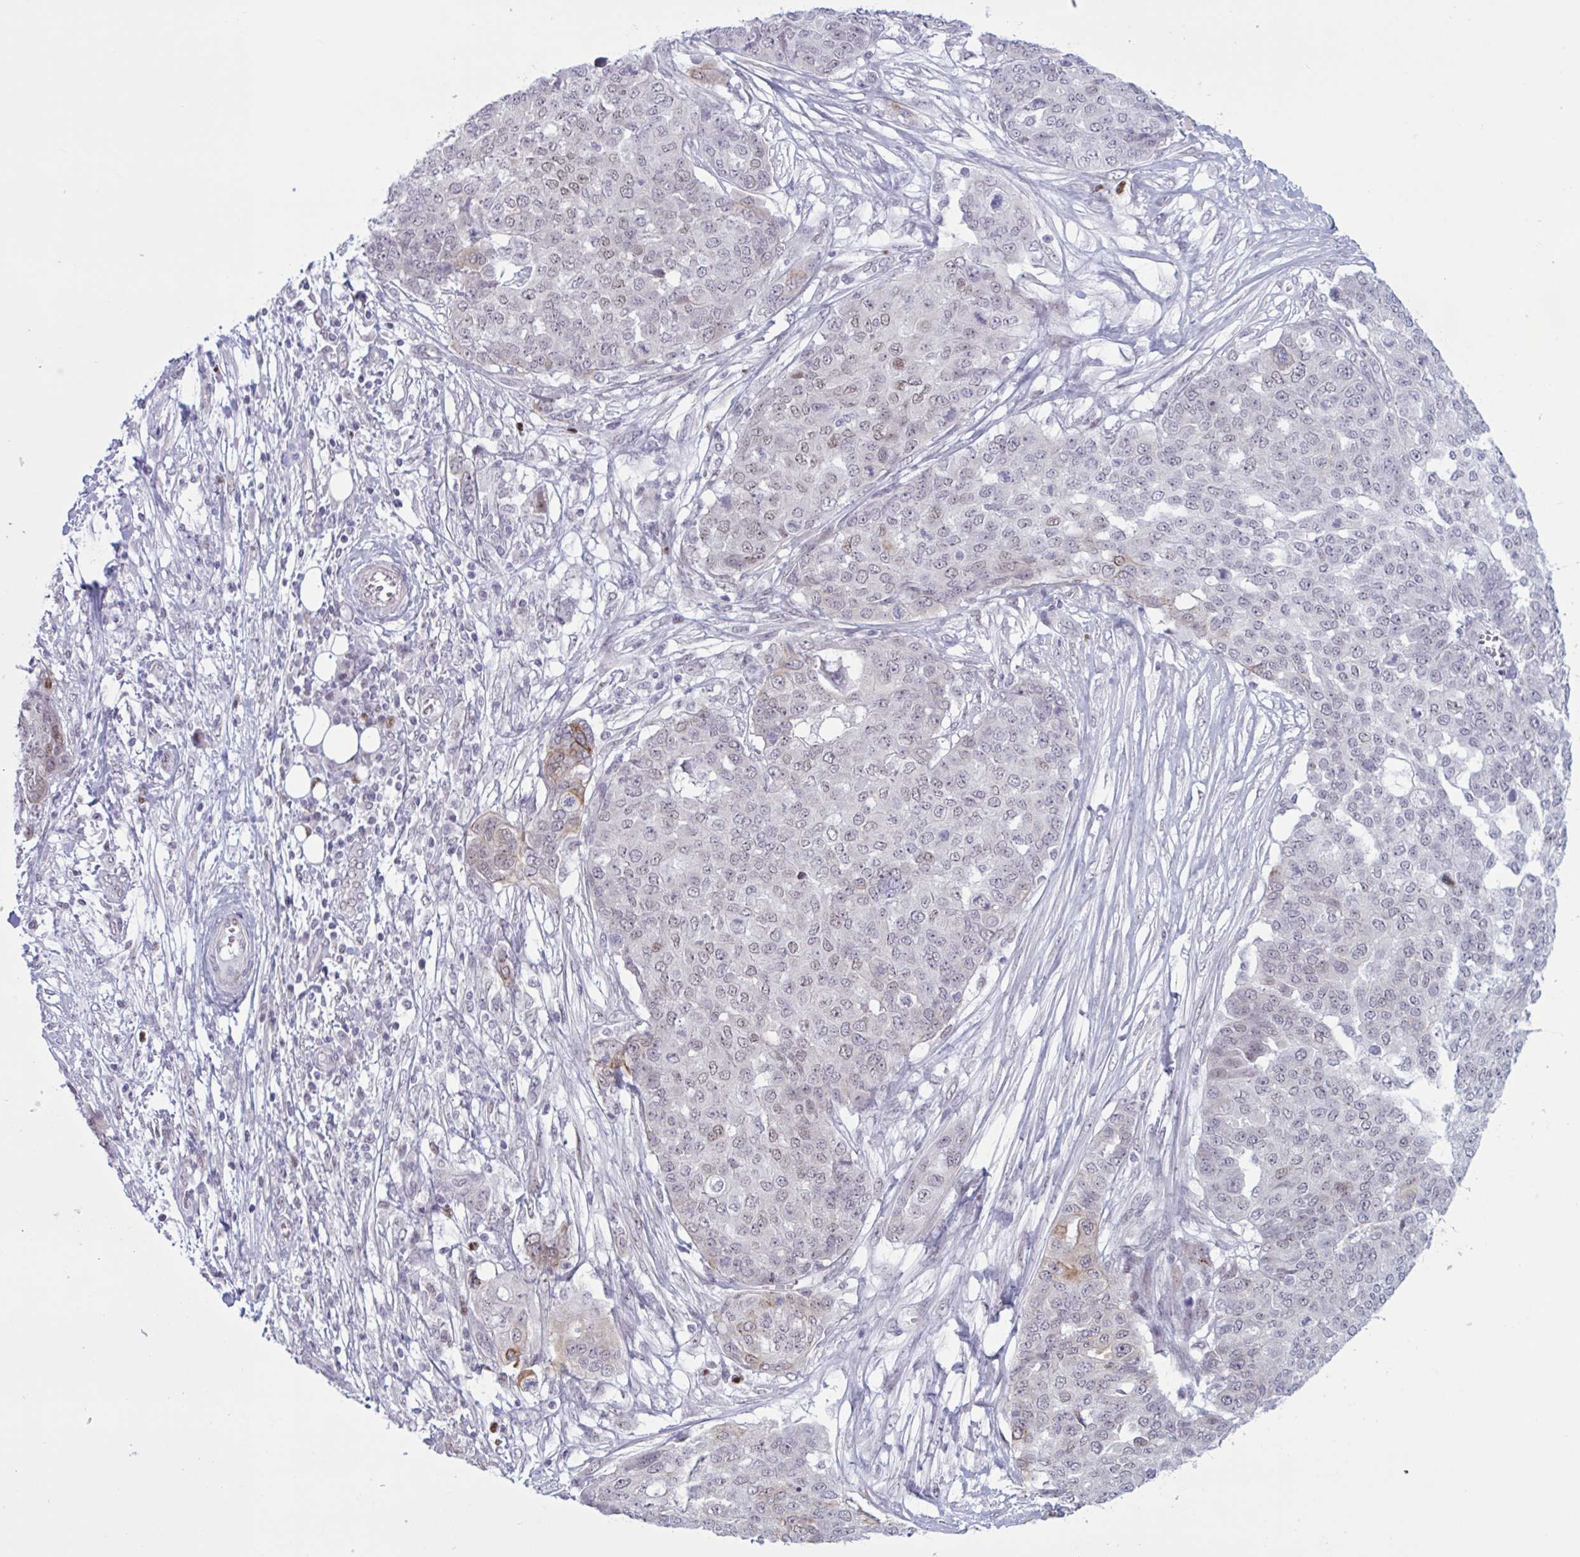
{"staining": {"intensity": "weak", "quantity": "<25%", "location": "nuclear"}, "tissue": "ovarian cancer", "cell_type": "Tumor cells", "image_type": "cancer", "snomed": [{"axis": "morphology", "description": "Cystadenocarcinoma, serous, NOS"}, {"axis": "topography", "description": "Soft tissue"}, {"axis": "topography", "description": "Ovary"}], "caption": "IHC photomicrograph of ovarian cancer (serous cystadenocarcinoma) stained for a protein (brown), which reveals no expression in tumor cells.", "gene": "PRMT6", "patient": {"sex": "female", "age": 57}}